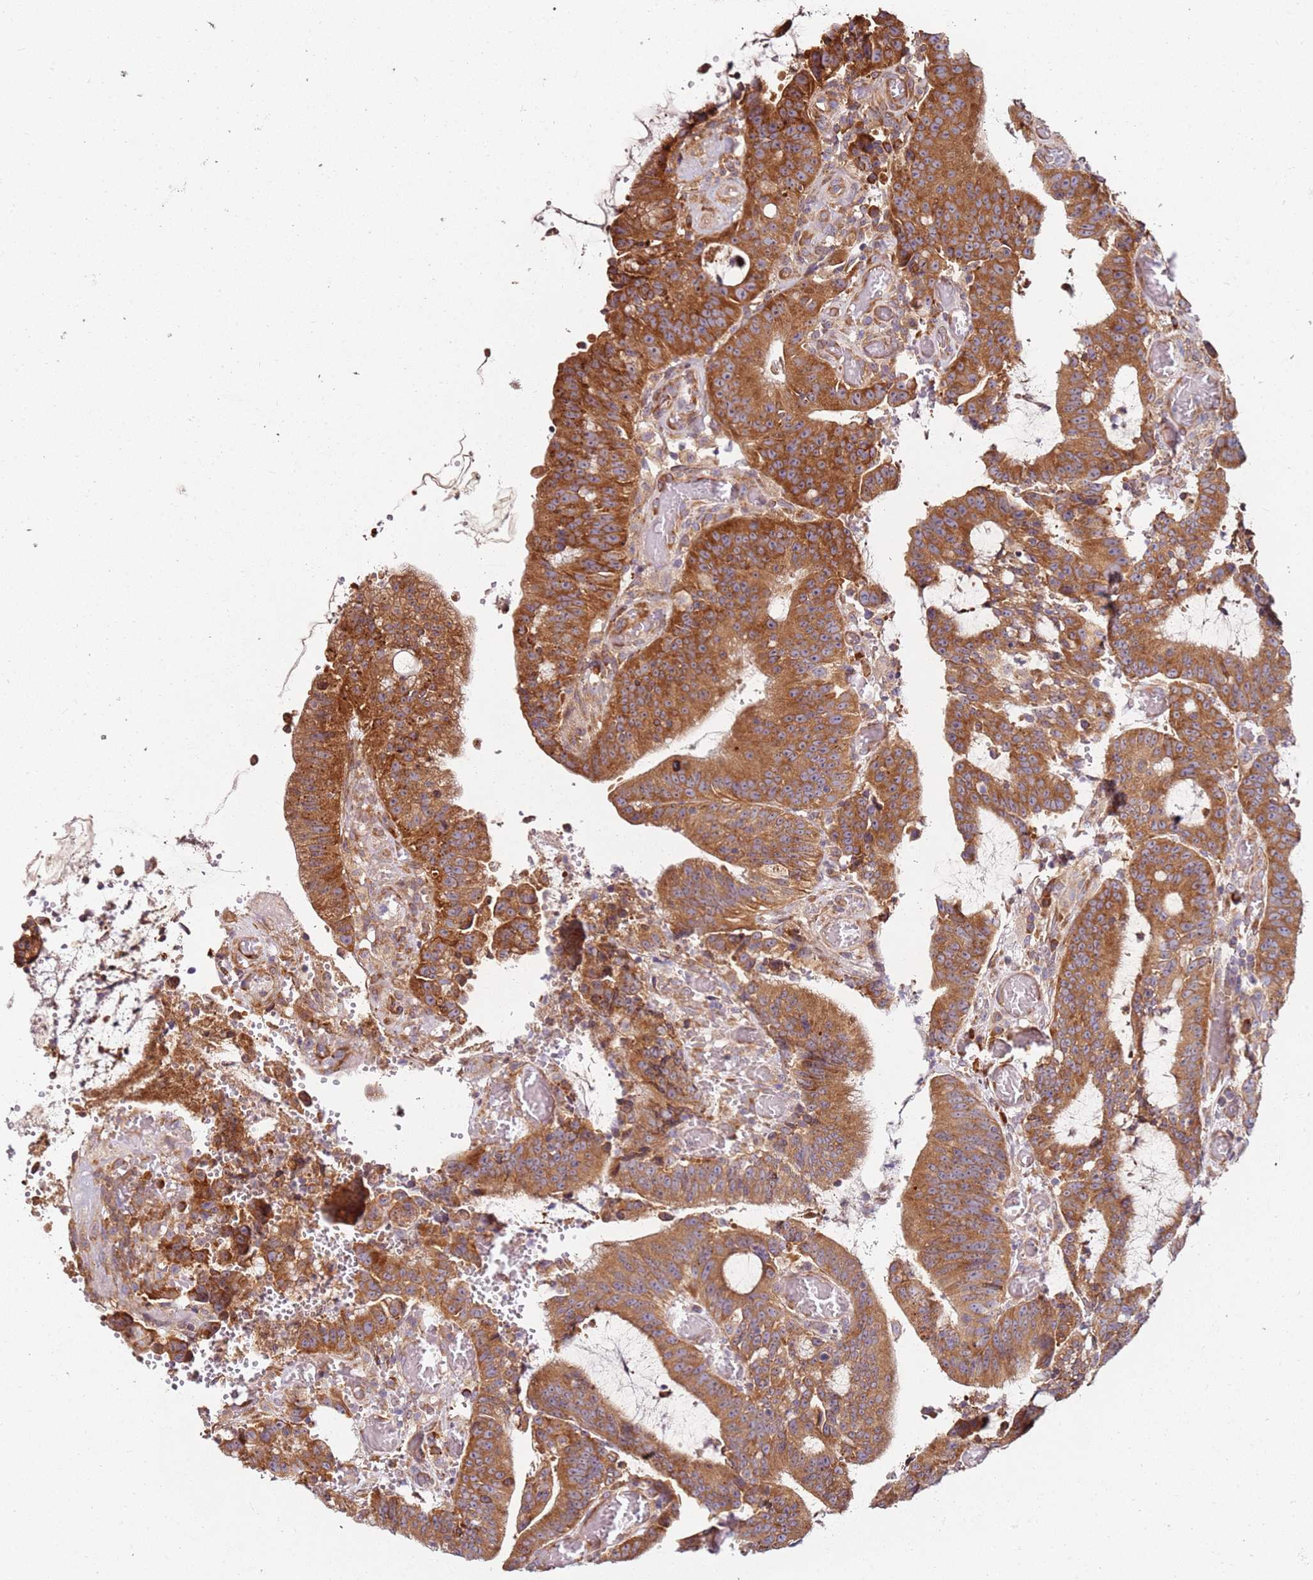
{"staining": {"intensity": "strong", "quantity": ">75%", "location": "cytoplasmic/membranous"}, "tissue": "colorectal cancer", "cell_type": "Tumor cells", "image_type": "cancer", "snomed": [{"axis": "morphology", "description": "Adenocarcinoma, NOS"}, {"axis": "topography", "description": "Rectum"}], "caption": "This is a photomicrograph of immunohistochemistry staining of colorectal cancer (adenocarcinoma), which shows strong positivity in the cytoplasmic/membranous of tumor cells.", "gene": "RPS3A", "patient": {"sex": "female", "age": 77}}